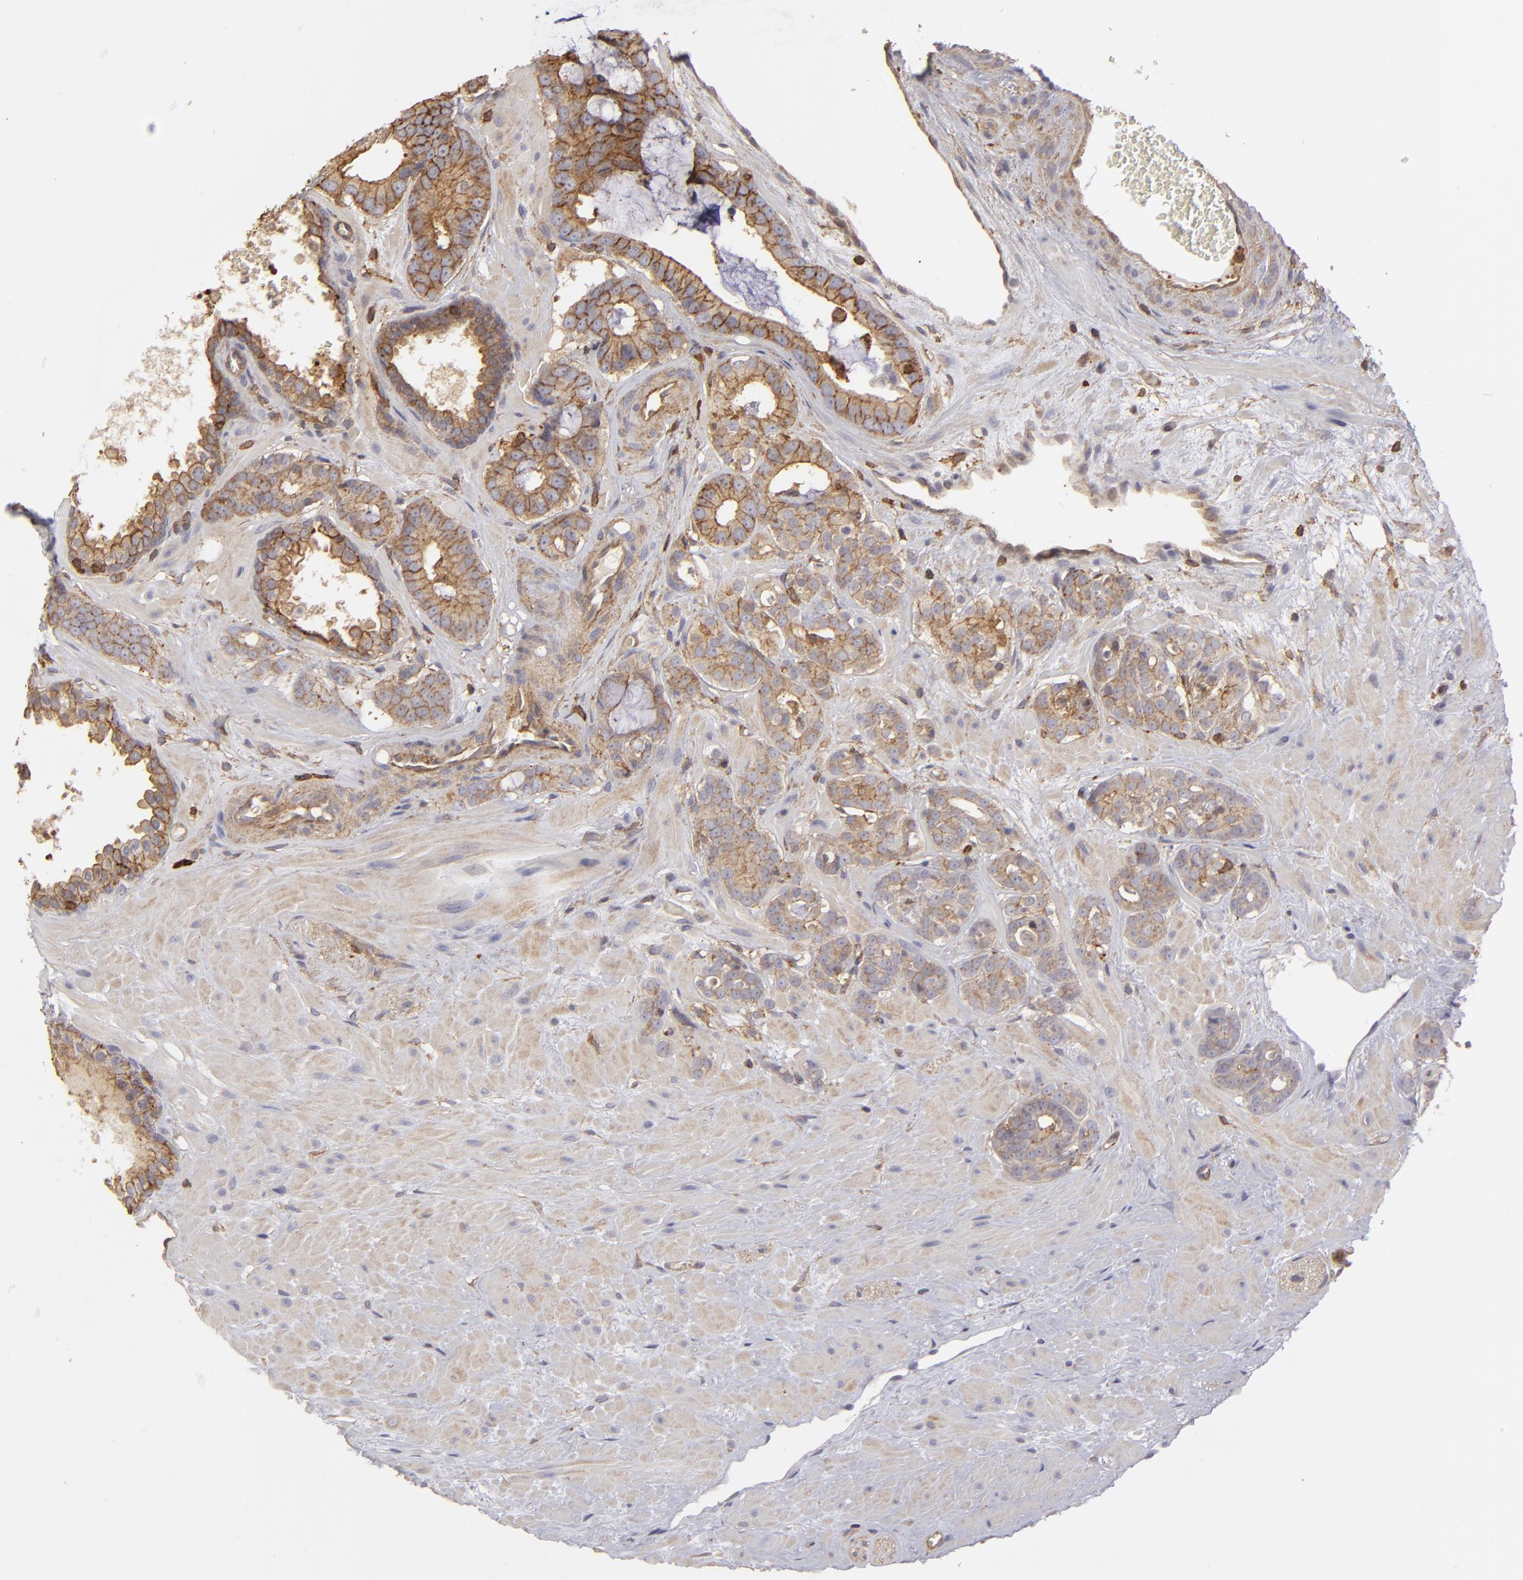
{"staining": {"intensity": "moderate", "quantity": ">75%", "location": "cytoplasmic/membranous"}, "tissue": "prostate cancer", "cell_type": "Tumor cells", "image_type": "cancer", "snomed": [{"axis": "morphology", "description": "Adenocarcinoma, Low grade"}, {"axis": "topography", "description": "Prostate"}], "caption": "A micrograph of prostate cancer stained for a protein shows moderate cytoplasmic/membranous brown staining in tumor cells.", "gene": "ACTB", "patient": {"sex": "male", "age": 57}}